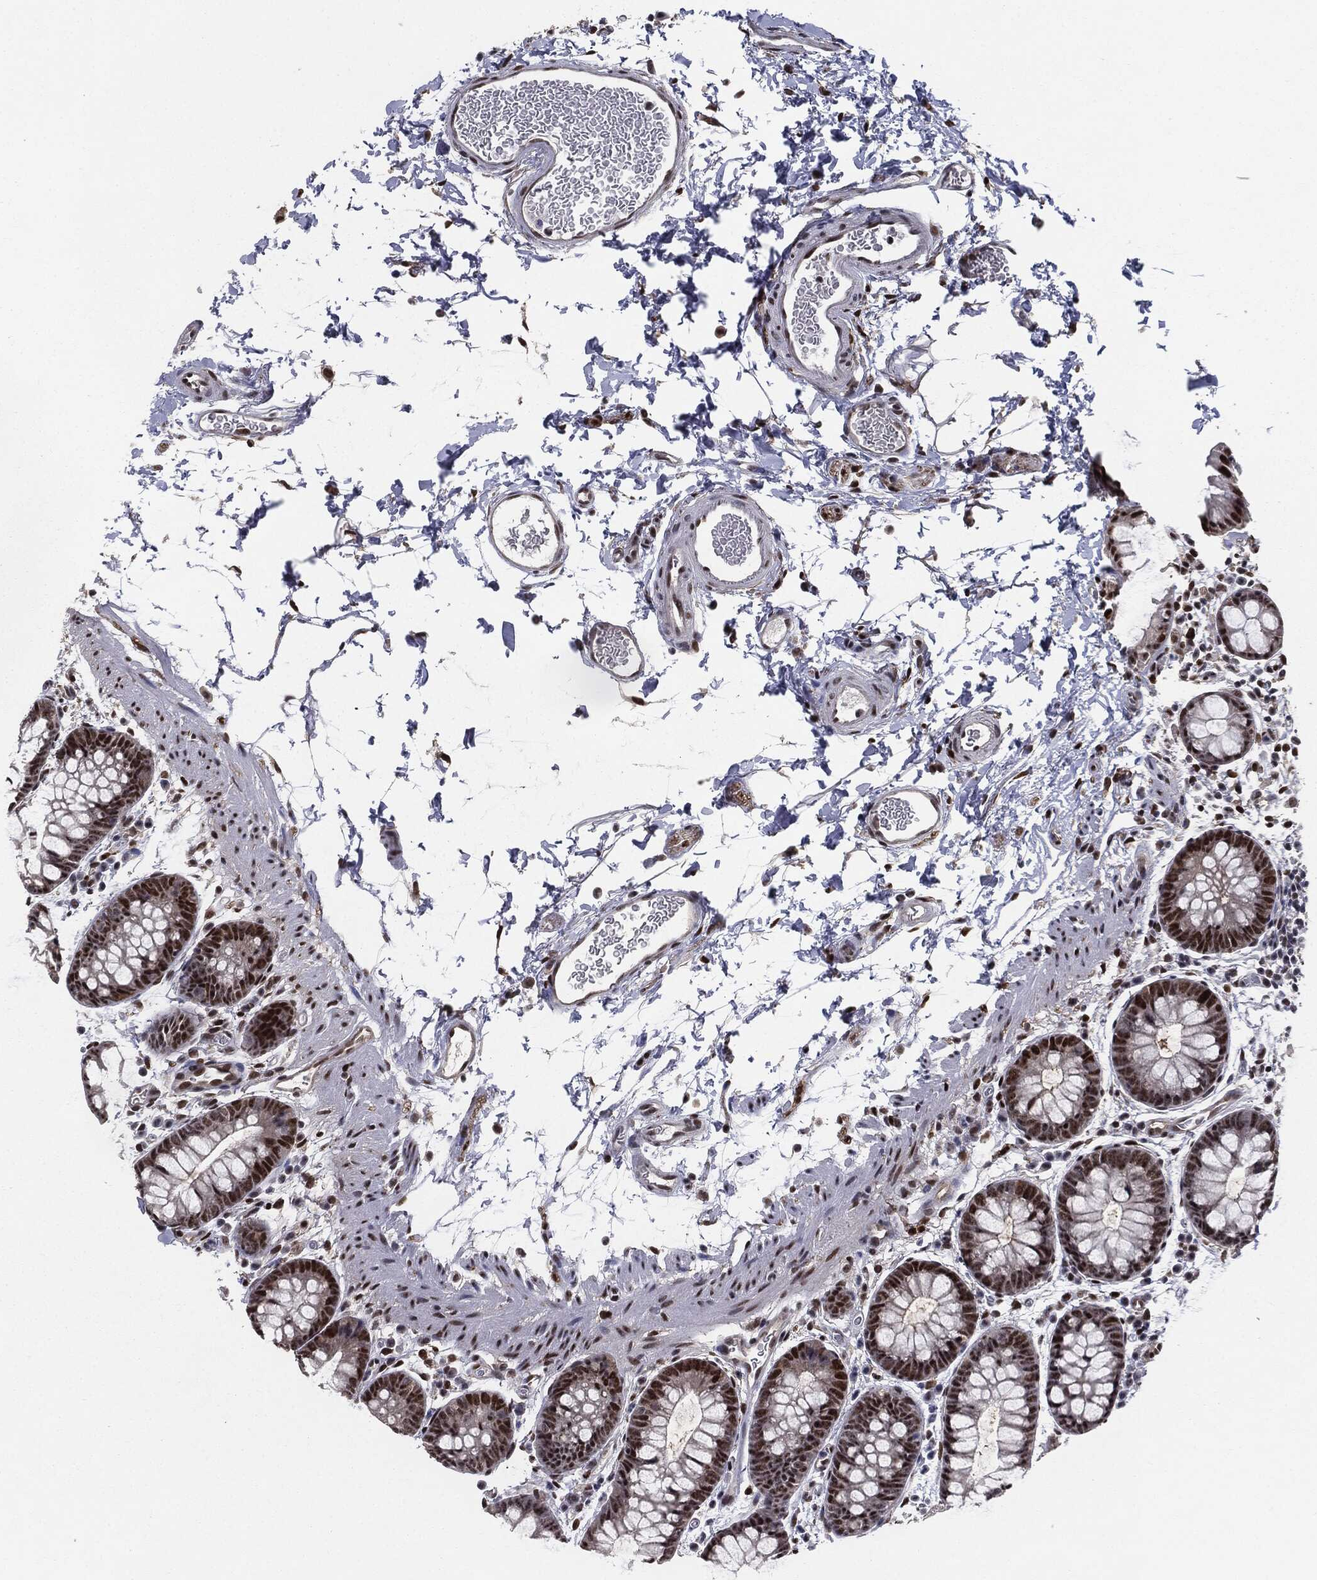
{"staining": {"intensity": "strong", "quantity": "25%-75%", "location": "nuclear"}, "tissue": "rectum", "cell_type": "Glandular cells", "image_type": "normal", "snomed": [{"axis": "morphology", "description": "Normal tissue, NOS"}, {"axis": "topography", "description": "Rectum"}], "caption": "A brown stain shows strong nuclear staining of a protein in glandular cells of benign human rectum.", "gene": "JUN", "patient": {"sex": "male", "age": 57}}